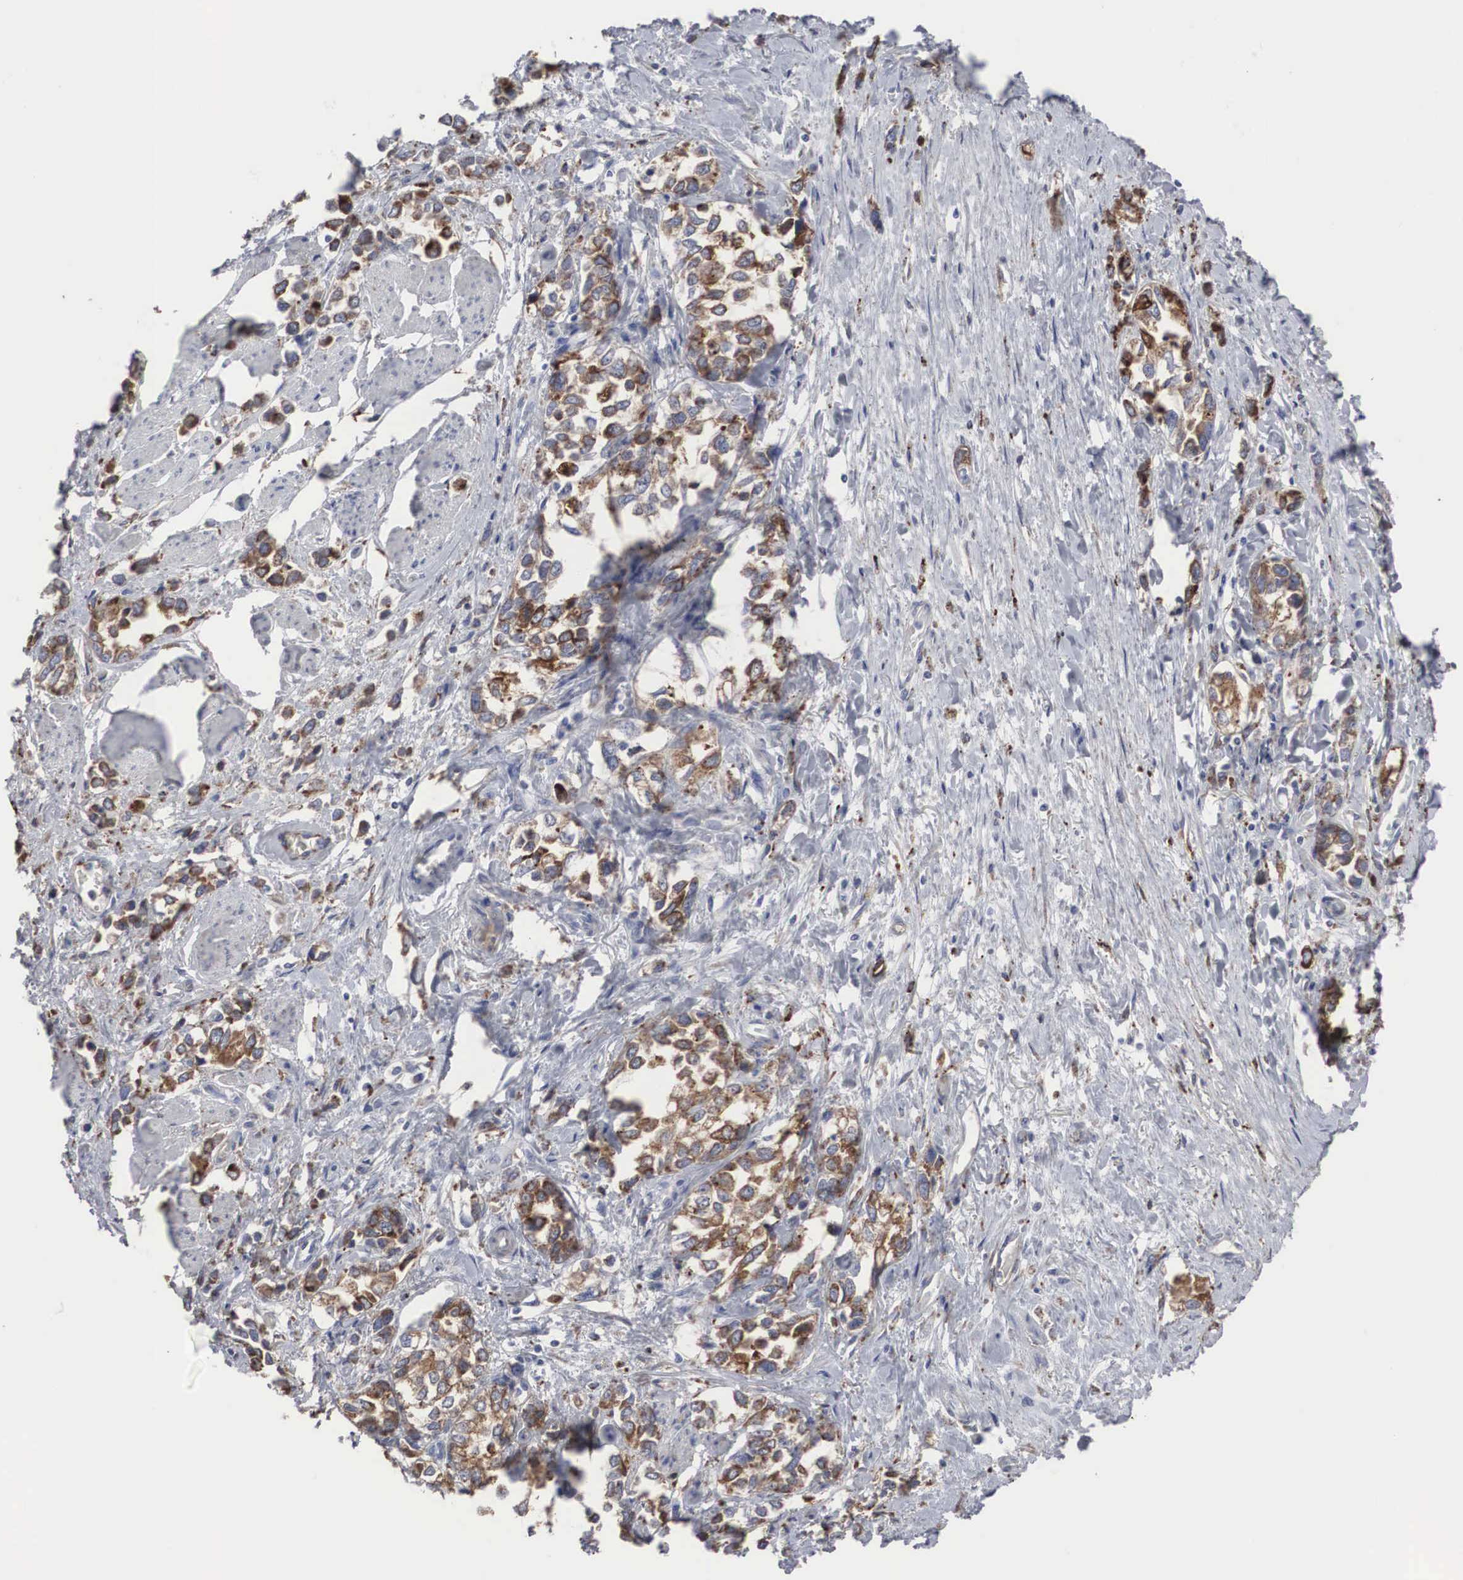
{"staining": {"intensity": "moderate", "quantity": "25%-75%", "location": "cytoplasmic/membranous"}, "tissue": "stomach cancer", "cell_type": "Tumor cells", "image_type": "cancer", "snomed": [{"axis": "morphology", "description": "Adenocarcinoma, NOS"}, {"axis": "topography", "description": "Stomach, upper"}], "caption": "Immunohistochemical staining of adenocarcinoma (stomach) exhibits moderate cytoplasmic/membranous protein staining in approximately 25%-75% of tumor cells.", "gene": "LGALS3BP", "patient": {"sex": "male", "age": 76}}